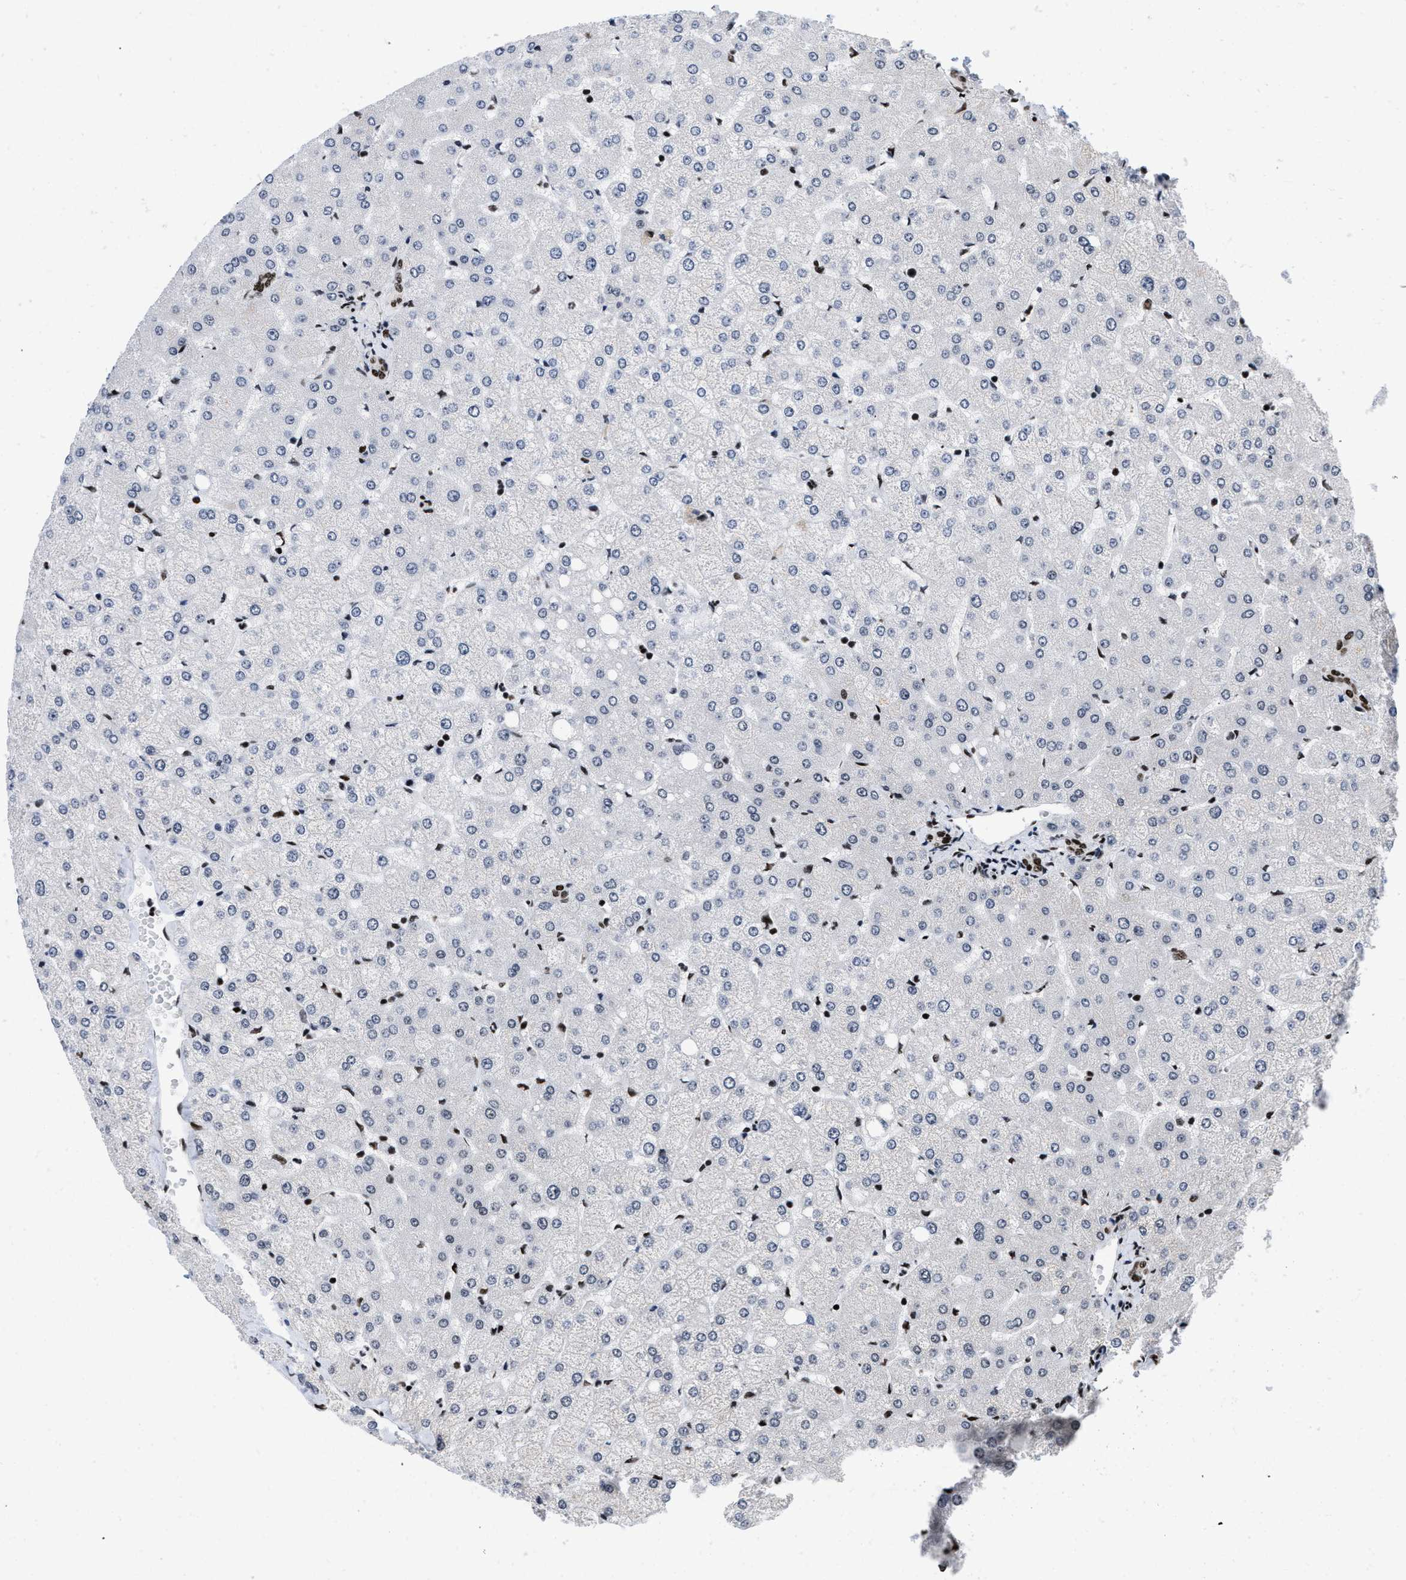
{"staining": {"intensity": "strong", "quantity": ">75%", "location": "nuclear"}, "tissue": "liver", "cell_type": "Cholangiocytes", "image_type": "normal", "snomed": [{"axis": "morphology", "description": "Normal tissue, NOS"}, {"axis": "topography", "description": "Liver"}], "caption": "Immunohistochemical staining of benign liver demonstrates >75% levels of strong nuclear protein staining in approximately >75% of cholangiocytes.", "gene": "CREB1", "patient": {"sex": "female", "age": 54}}